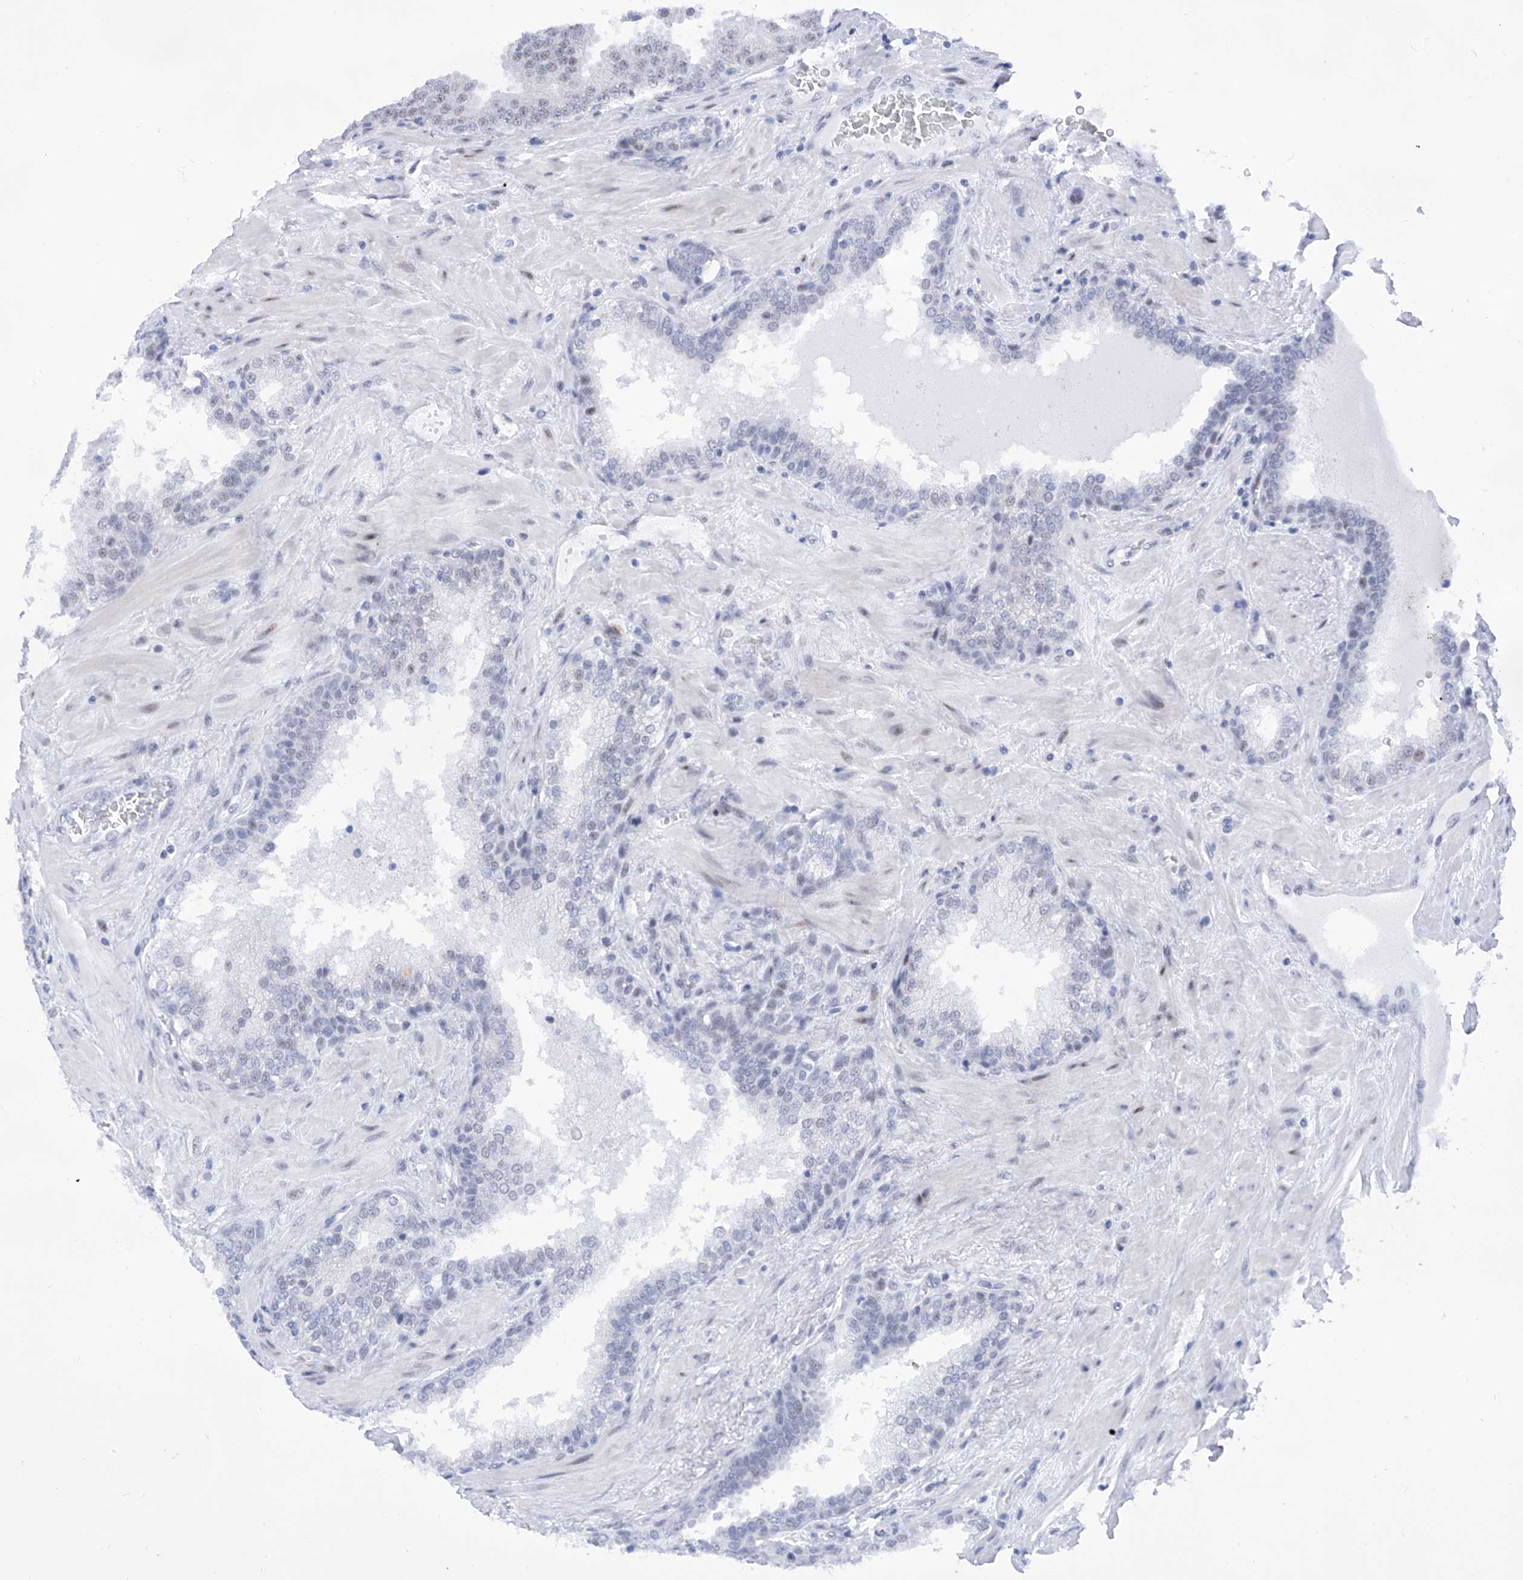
{"staining": {"intensity": "negative", "quantity": "none", "location": "none"}, "tissue": "prostate cancer", "cell_type": "Tumor cells", "image_type": "cancer", "snomed": [{"axis": "morphology", "description": "Adenocarcinoma, Low grade"}, {"axis": "topography", "description": "Prostate"}], "caption": "A histopathology image of low-grade adenocarcinoma (prostate) stained for a protein reveals no brown staining in tumor cells.", "gene": "SART1", "patient": {"sex": "male", "age": 67}}